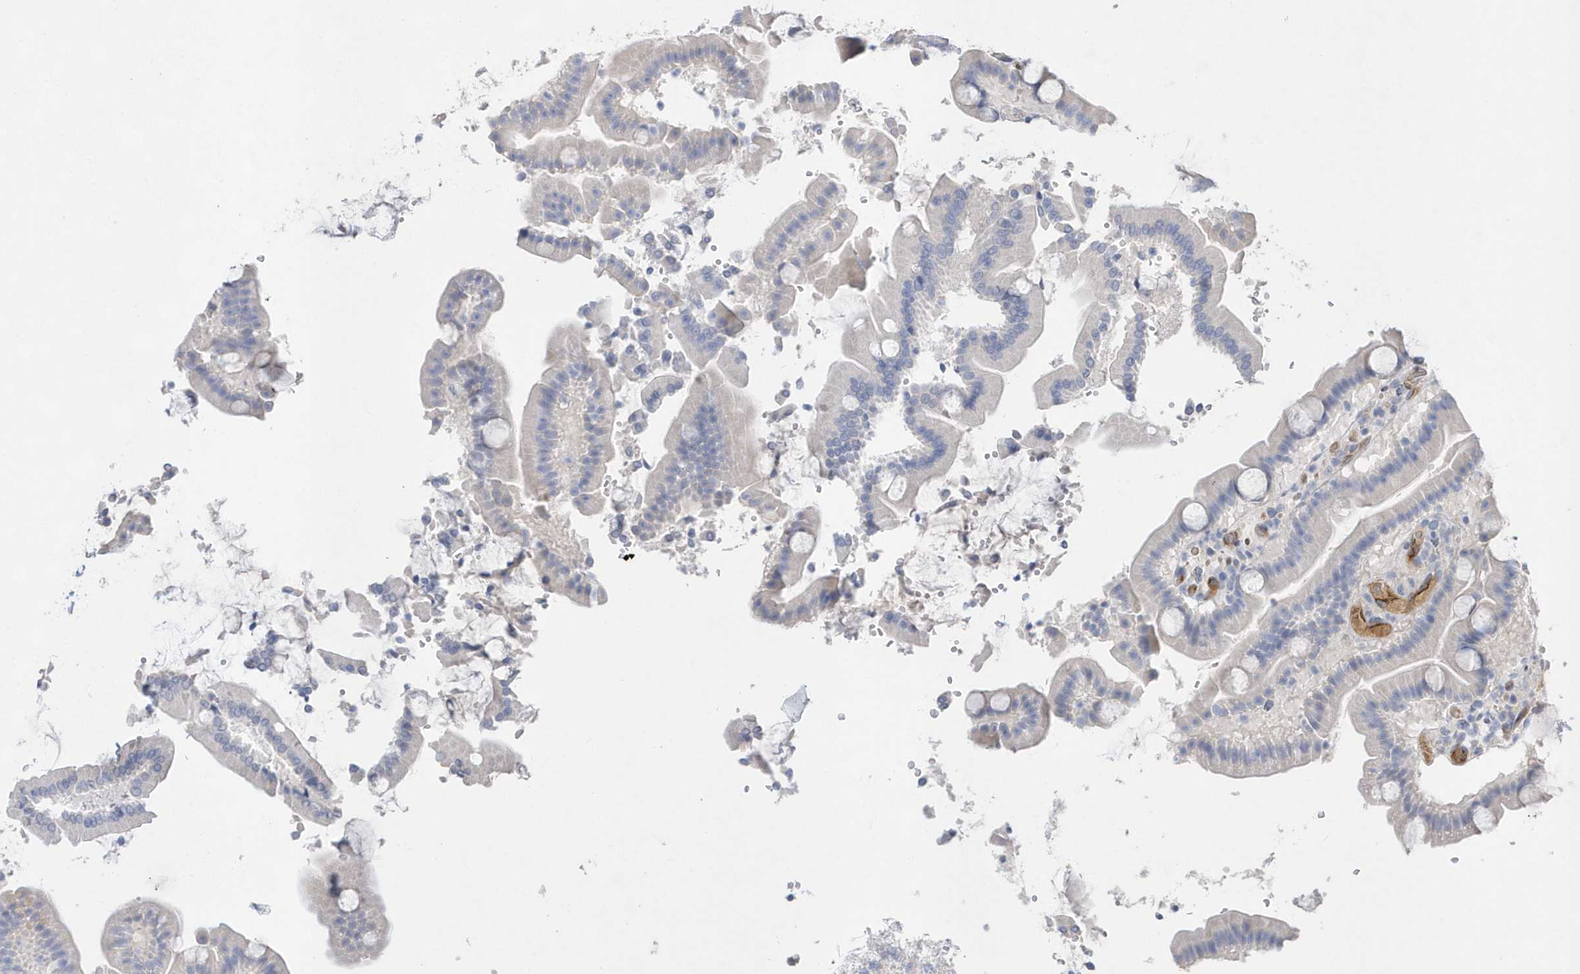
{"staining": {"intensity": "negative", "quantity": "none", "location": "none"}, "tissue": "duodenum", "cell_type": "Glandular cells", "image_type": "normal", "snomed": [{"axis": "morphology", "description": "Normal tissue, NOS"}, {"axis": "topography", "description": "Duodenum"}], "caption": "Protein analysis of normal duodenum shows no significant expression in glandular cells.", "gene": "TMEM132B", "patient": {"sex": "male", "age": 55}}